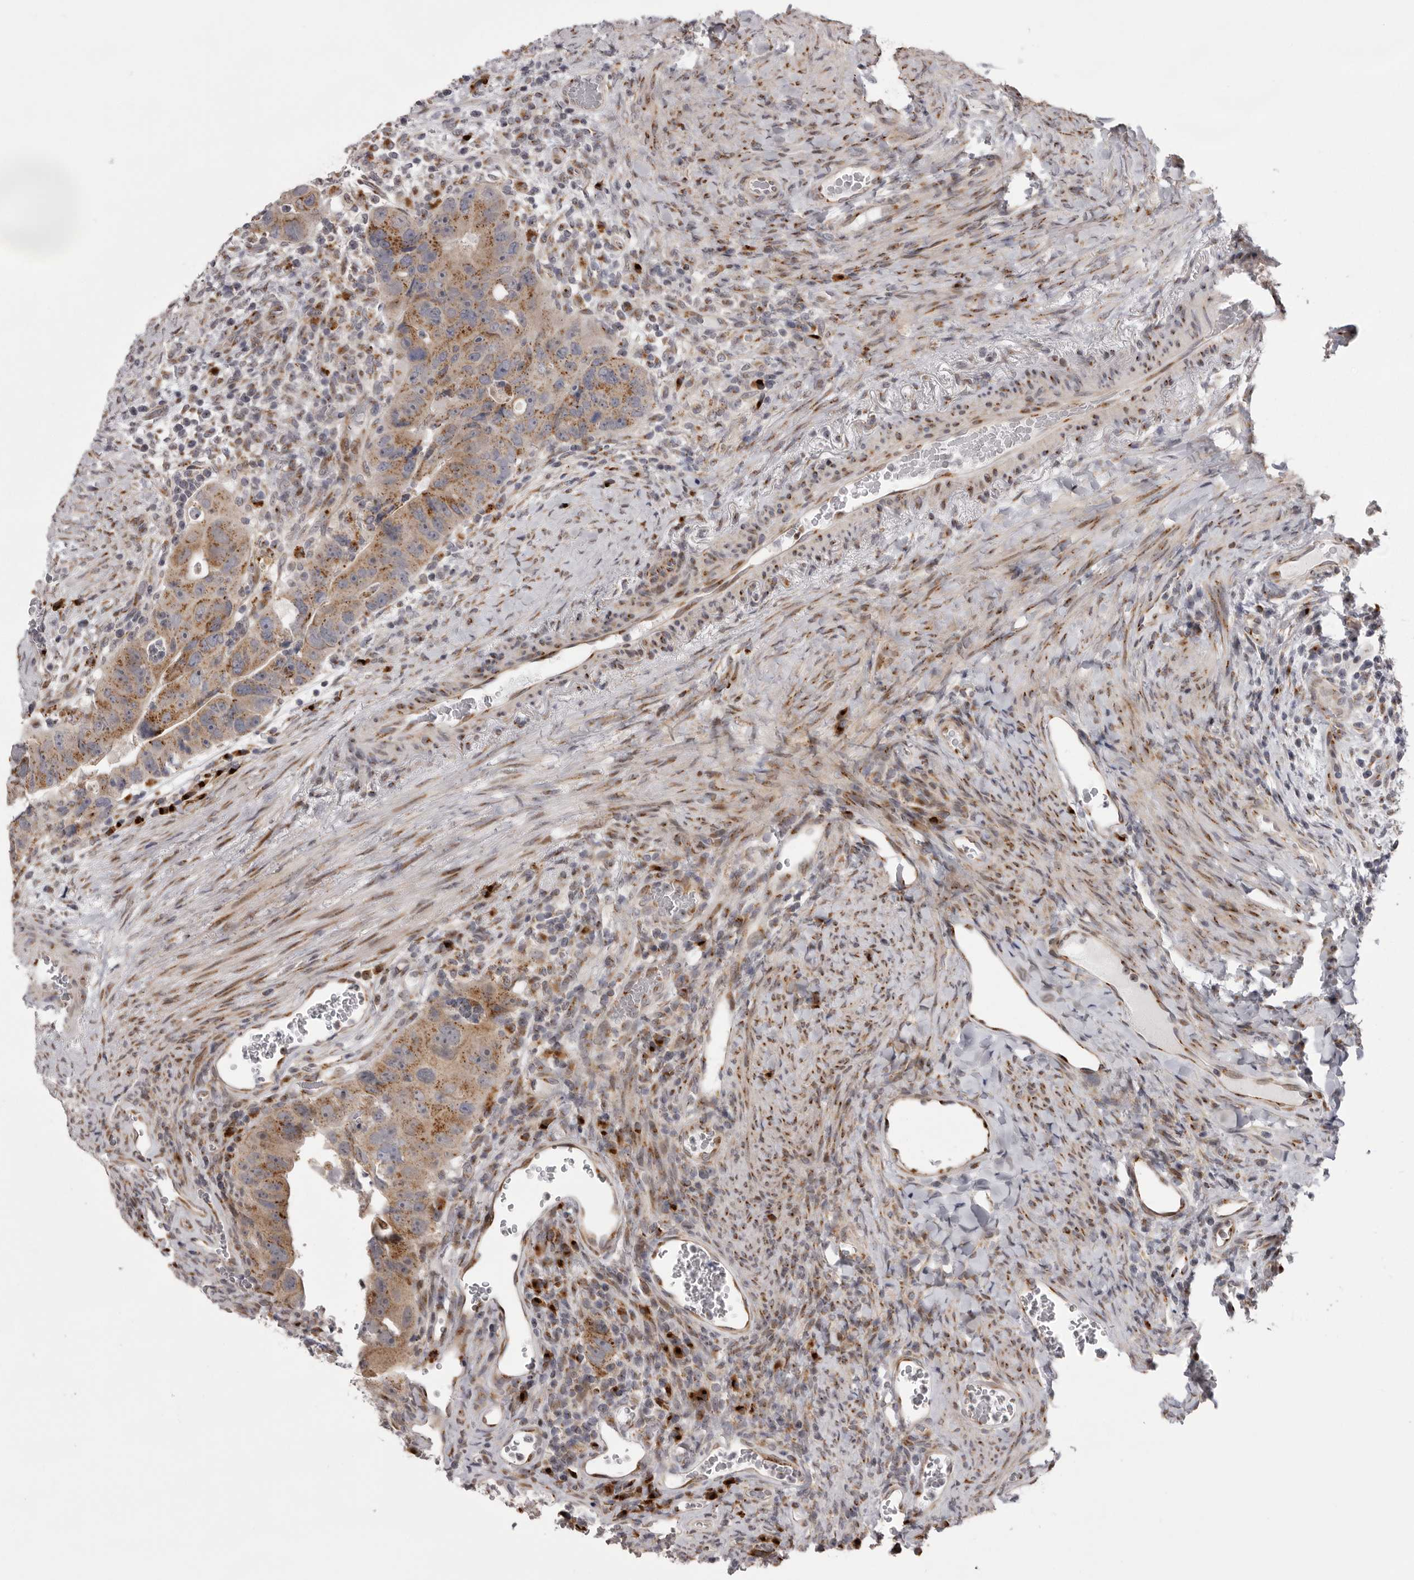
{"staining": {"intensity": "moderate", "quantity": ">75%", "location": "cytoplasmic/membranous"}, "tissue": "colorectal cancer", "cell_type": "Tumor cells", "image_type": "cancer", "snomed": [{"axis": "morphology", "description": "Adenocarcinoma, NOS"}, {"axis": "topography", "description": "Rectum"}], "caption": "This histopathology image displays immunohistochemistry staining of human colorectal cancer, with medium moderate cytoplasmic/membranous expression in approximately >75% of tumor cells.", "gene": "WDR47", "patient": {"sex": "male", "age": 59}}